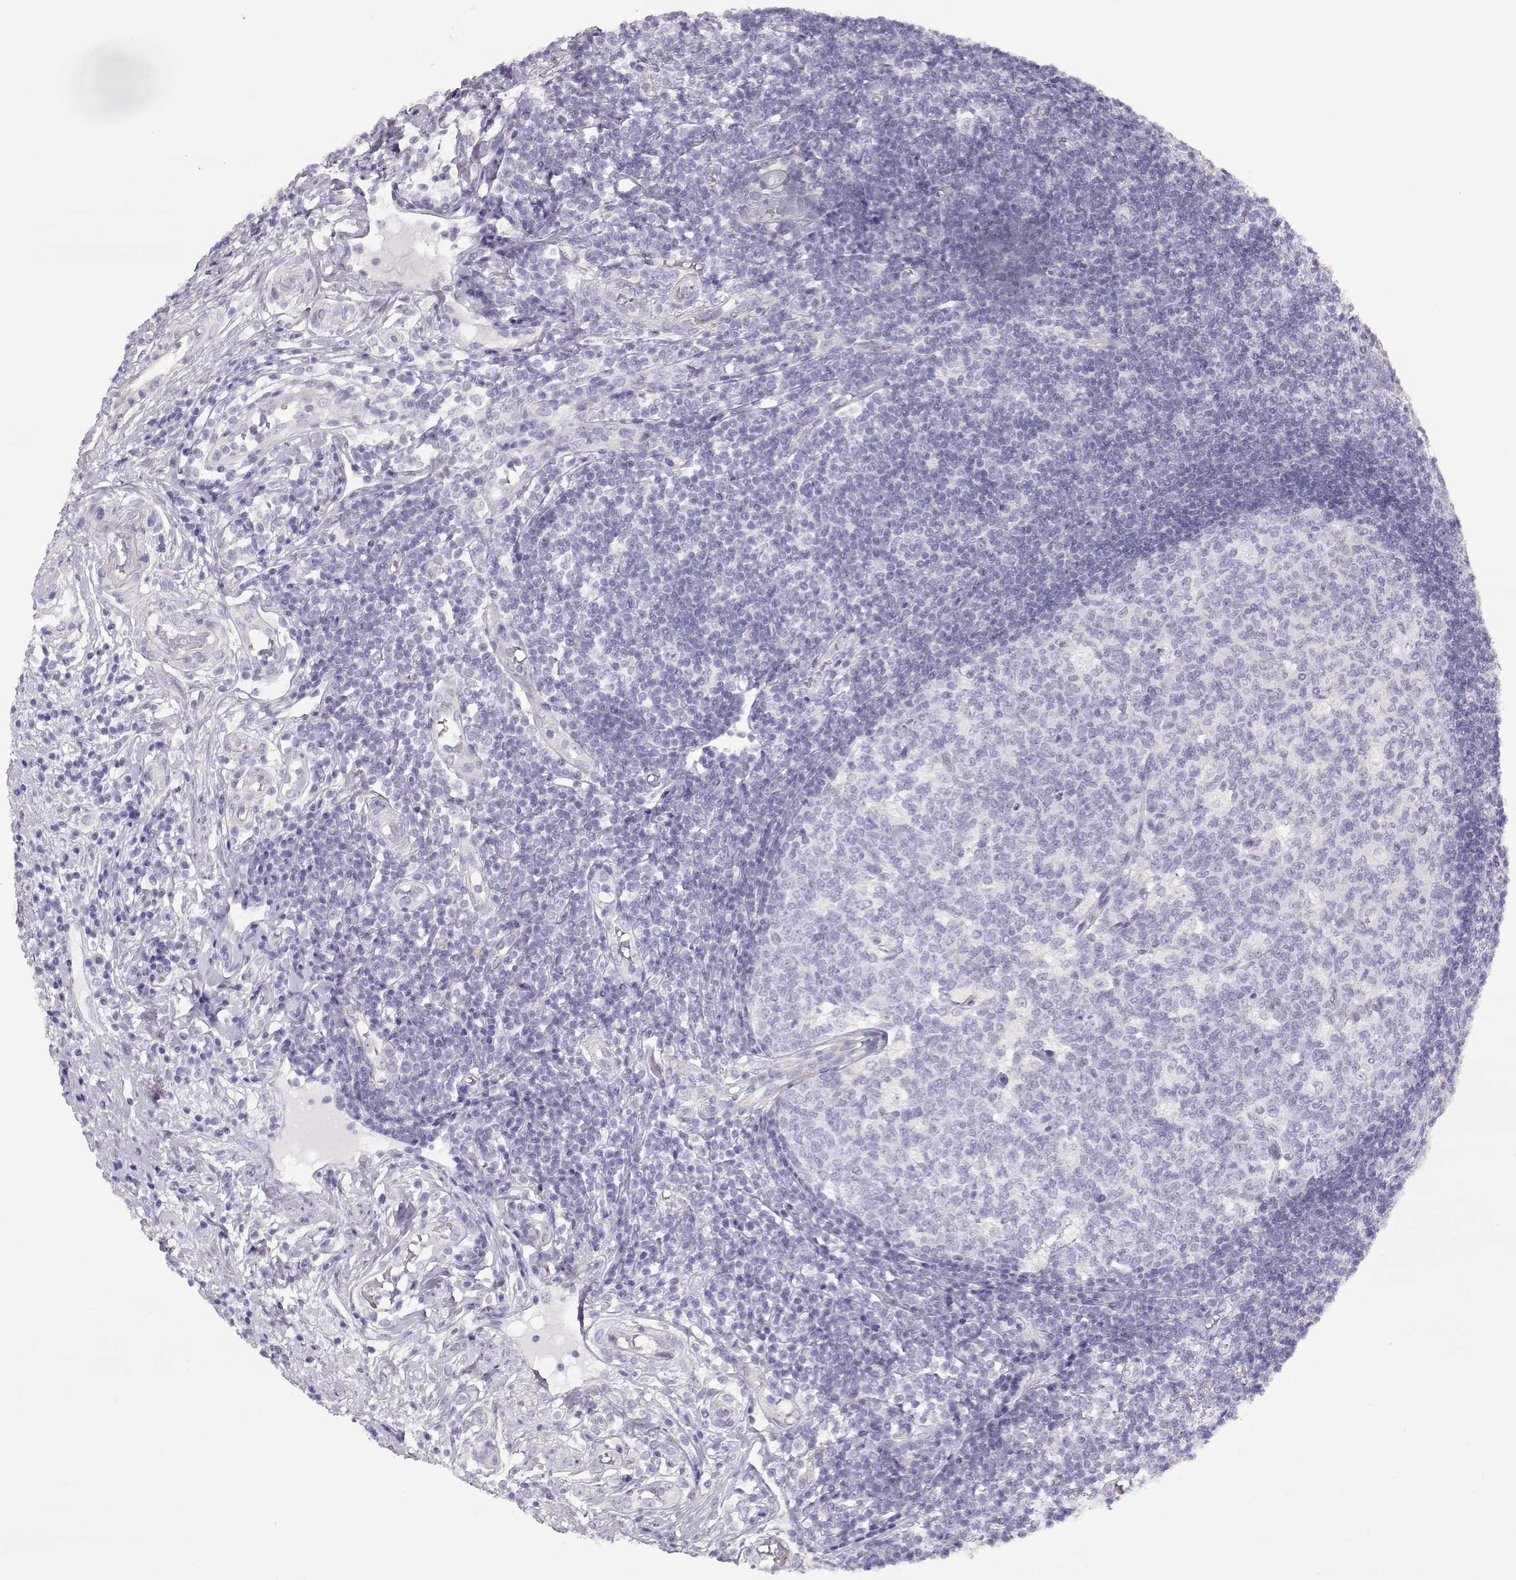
{"staining": {"intensity": "negative", "quantity": "none", "location": "none"}, "tissue": "appendix", "cell_type": "Glandular cells", "image_type": "normal", "snomed": [{"axis": "morphology", "description": "Normal tissue, NOS"}, {"axis": "morphology", "description": "Inflammation, NOS"}, {"axis": "topography", "description": "Appendix"}], "caption": "This is an immunohistochemistry (IHC) micrograph of unremarkable appendix. There is no positivity in glandular cells.", "gene": "GLIPR1L2", "patient": {"sex": "male", "age": 16}}